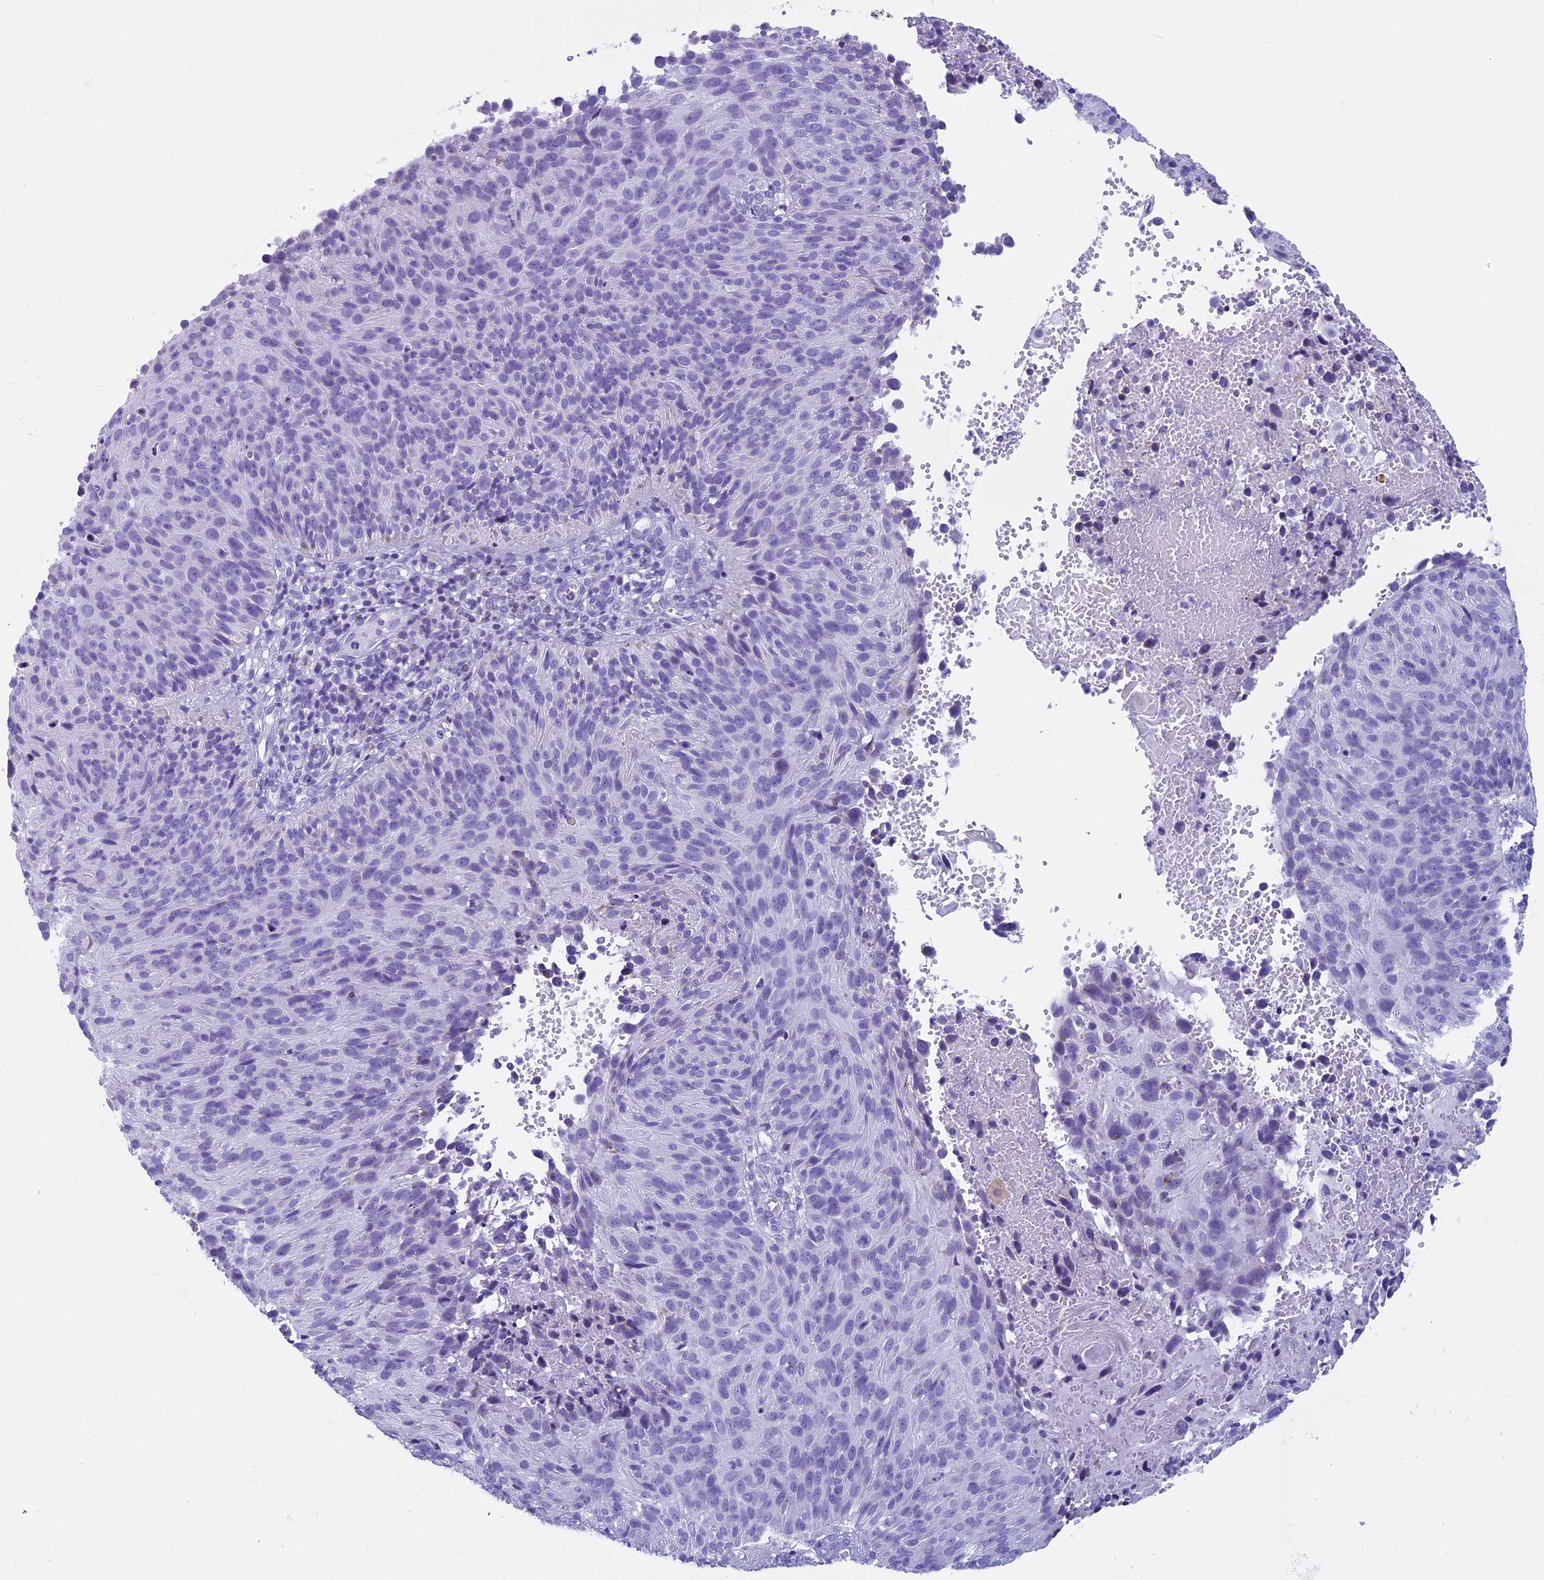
{"staining": {"intensity": "negative", "quantity": "none", "location": "none"}, "tissue": "cervical cancer", "cell_type": "Tumor cells", "image_type": "cancer", "snomed": [{"axis": "morphology", "description": "Squamous cell carcinoma, NOS"}, {"axis": "topography", "description": "Cervix"}], "caption": "Squamous cell carcinoma (cervical) stained for a protein using IHC exhibits no positivity tumor cells.", "gene": "ZNF563", "patient": {"sex": "female", "age": 74}}